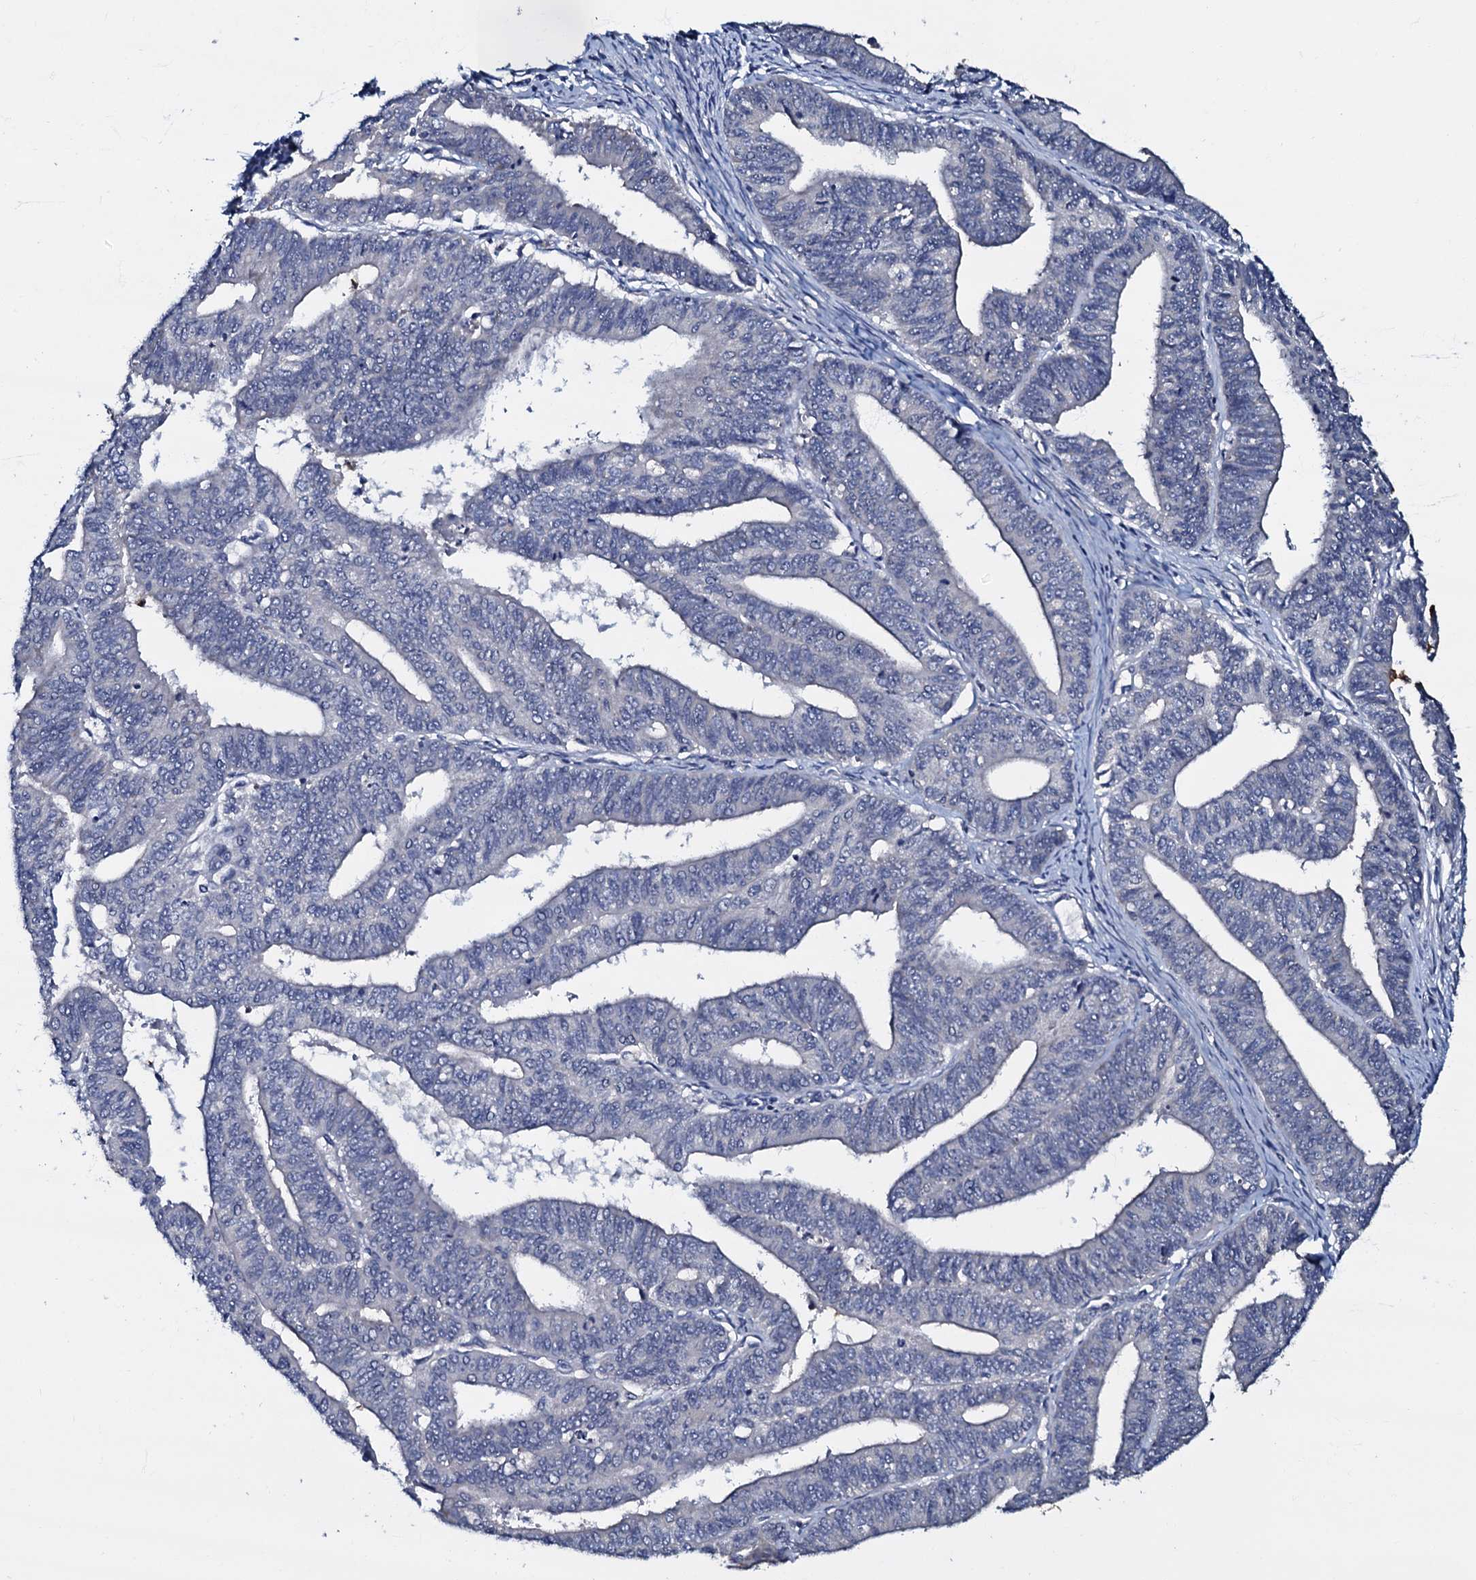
{"staining": {"intensity": "negative", "quantity": "none", "location": "none"}, "tissue": "endometrial cancer", "cell_type": "Tumor cells", "image_type": "cancer", "snomed": [{"axis": "morphology", "description": "Adenocarcinoma, NOS"}, {"axis": "topography", "description": "Endometrium"}], "caption": "Endometrial cancer stained for a protein using immunohistochemistry (IHC) shows no expression tumor cells.", "gene": "CPNE2", "patient": {"sex": "female", "age": 73}}